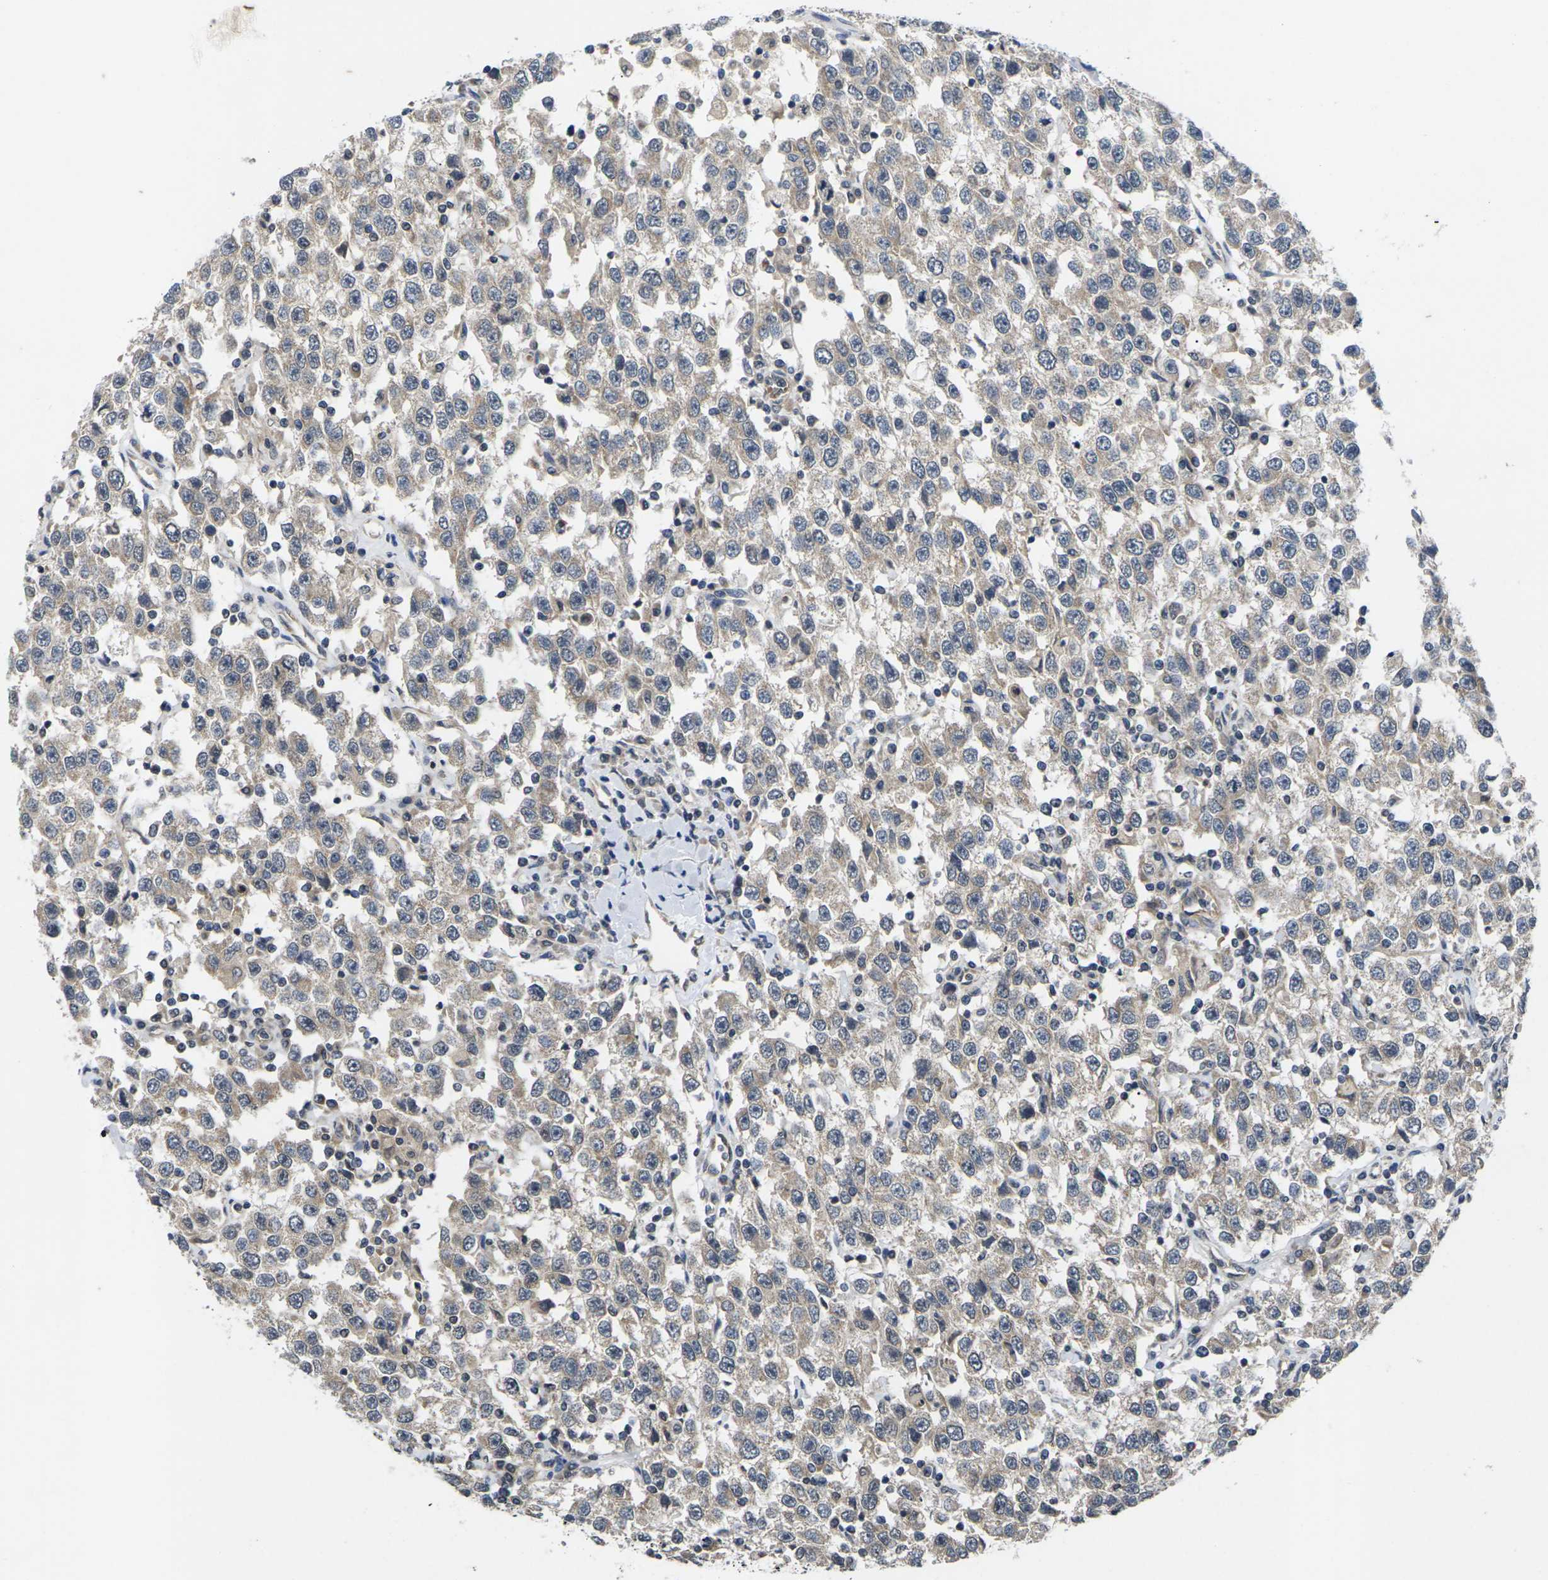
{"staining": {"intensity": "weak", "quantity": ">75%", "location": "cytoplasmic/membranous"}, "tissue": "testis cancer", "cell_type": "Tumor cells", "image_type": "cancer", "snomed": [{"axis": "morphology", "description": "Seminoma, NOS"}, {"axis": "topography", "description": "Testis"}], "caption": "Protein staining exhibits weak cytoplasmic/membranous expression in about >75% of tumor cells in testis cancer (seminoma).", "gene": "DKK2", "patient": {"sex": "male", "age": 41}}